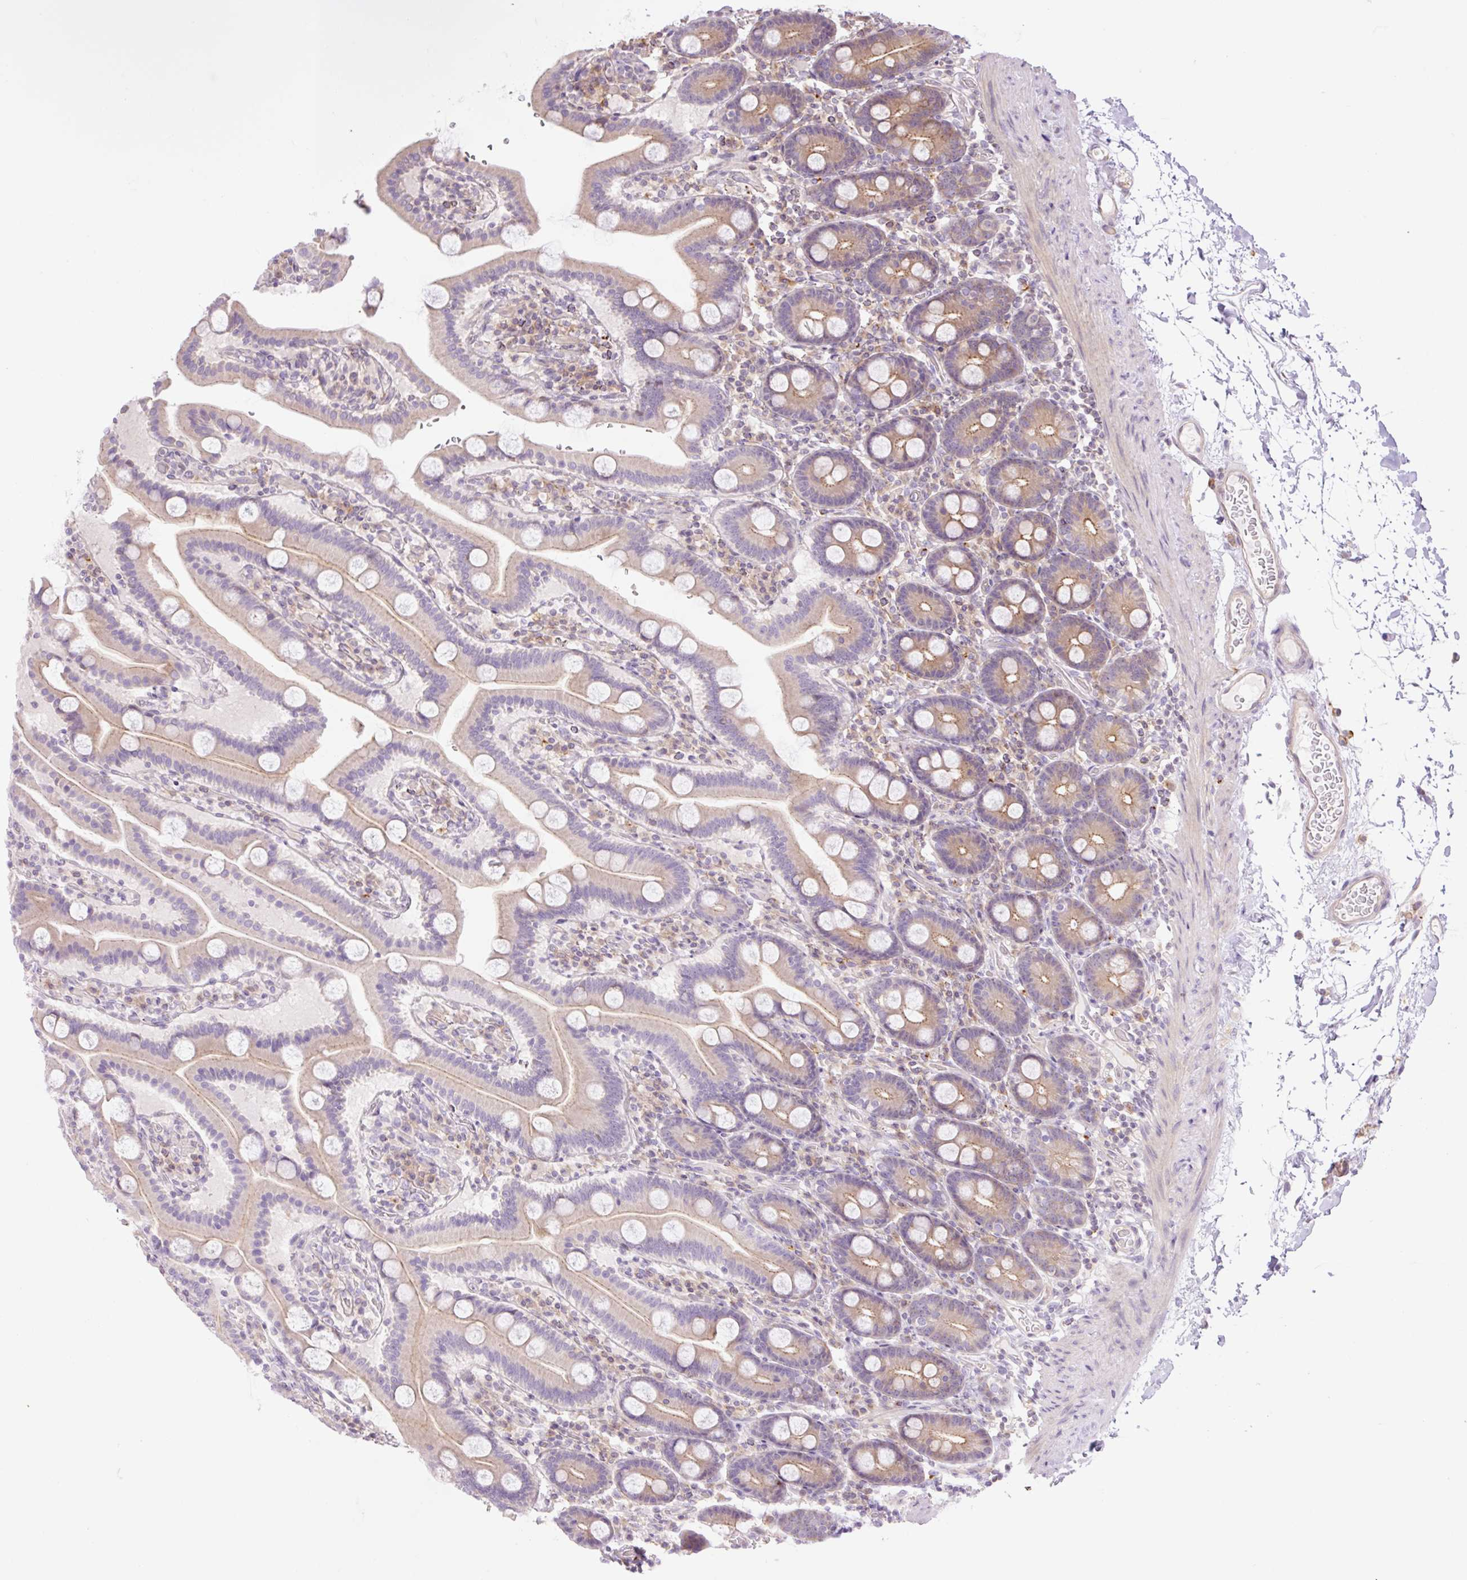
{"staining": {"intensity": "moderate", "quantity": "25%-75%", "location": "cytoplasmic/membranous"}, "tissue": "duodenum", "cell_type": "Glandular cells", "image_type": "normal", "snomed": [{"axis": "morphology", "description": "Normal tissue, NOS"}, {"axis": "topography", "description": "Duodenum"}], "caption": "An image of duodenum stained for a protein shows moderate cytoplasmic/membranous brown staining in glandular cells.", "gene": "GRID2", "patient": {"sex": "male", "age": 55}}